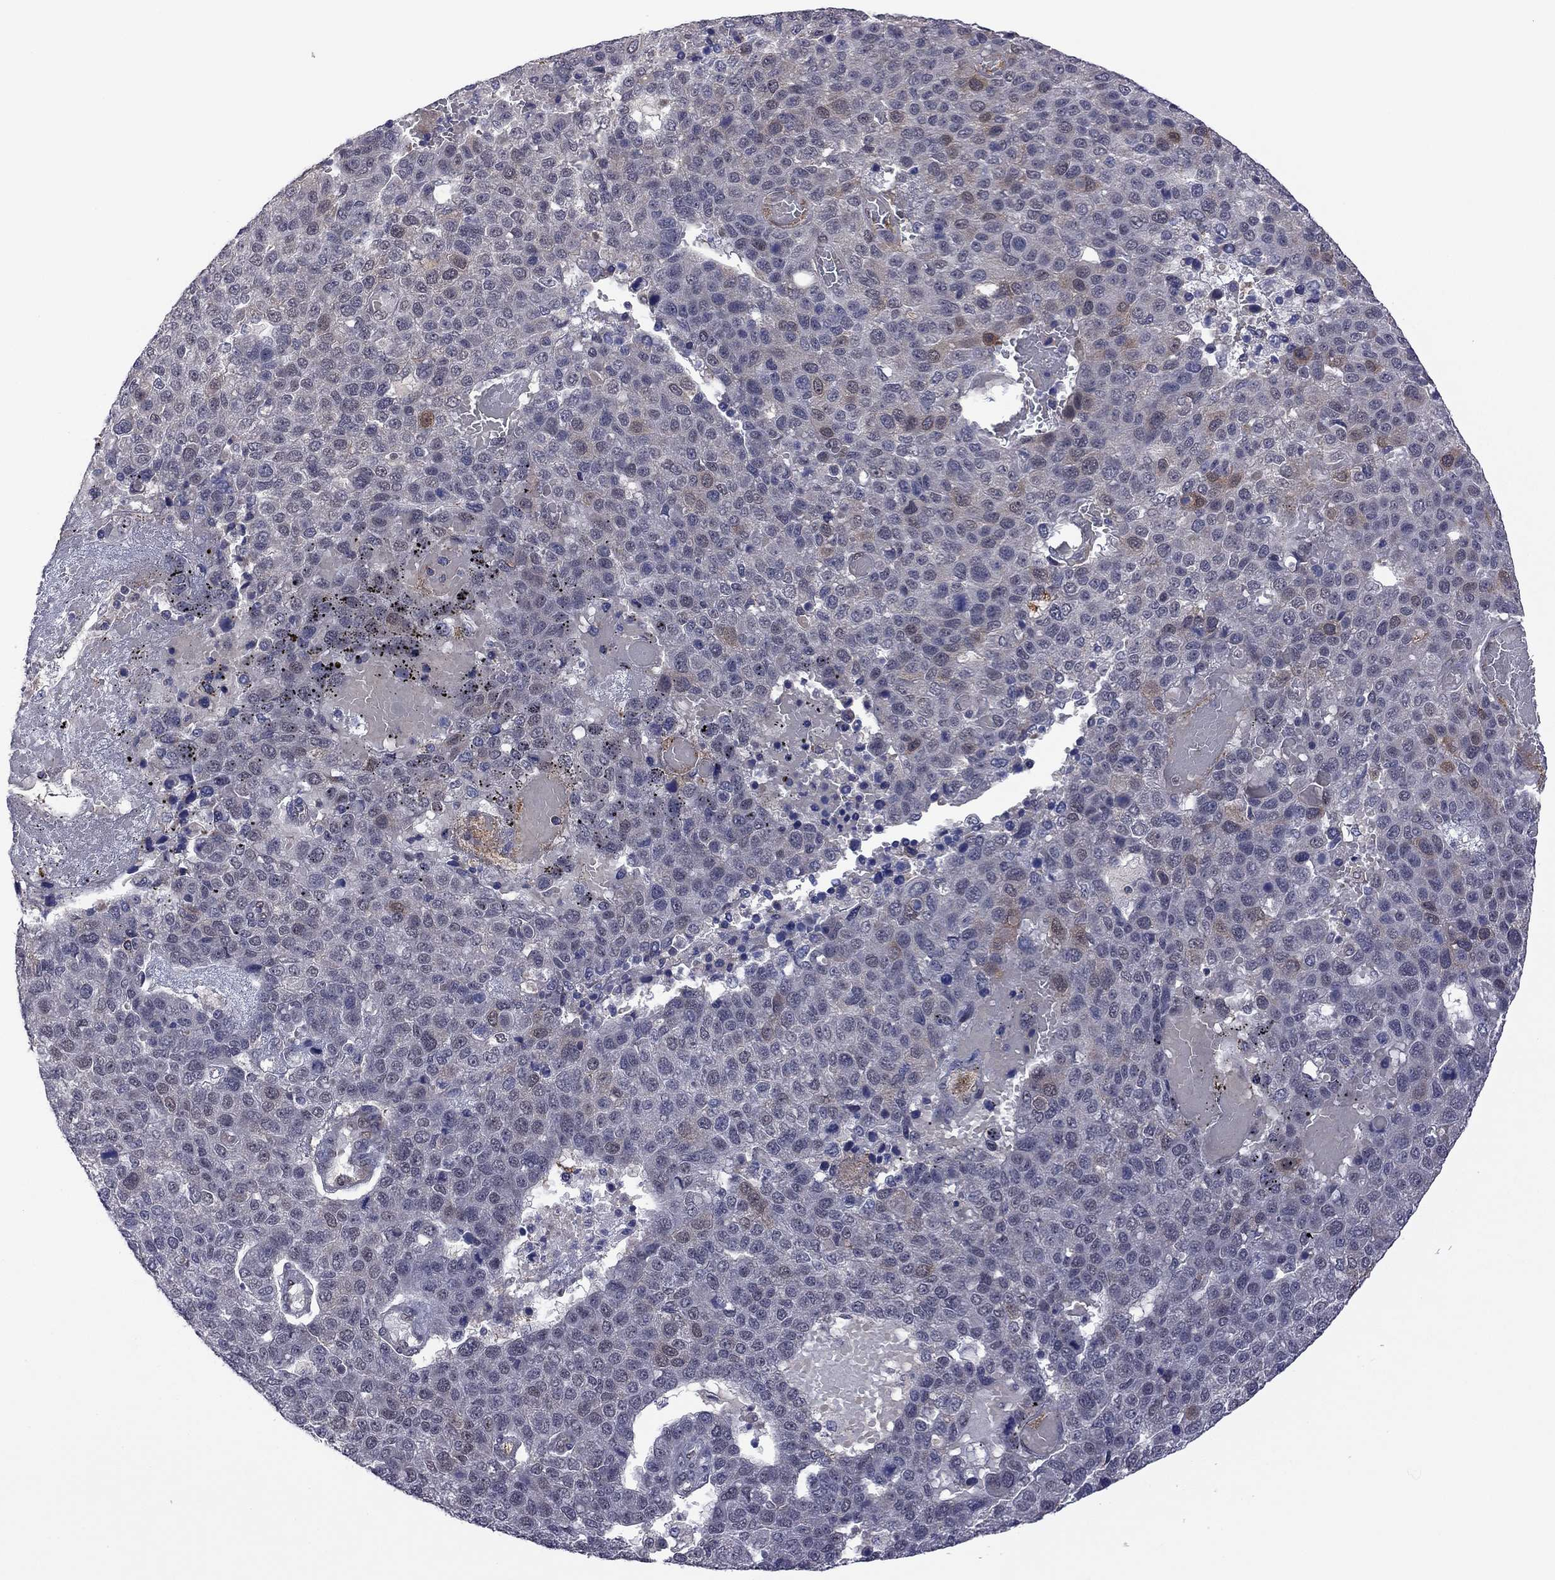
{"staining": {"intensity": "moderate", "quantity": "<25%", "location": "nuclear"}, "tissue": "pancreatic cancer", "cell_type": "Tumor cells", "image_type": "cancer", "snomed": [{"axis": "morphology", "description": "Adenocarcinoma, NOS"}, {"axis": "topography", "description": "Pancreas"}], "caption": "IHC of human pancreatic adenocarcinoma reveals low levels of moderate nuclear positivity in approximately <25% of tumor cells.", "gene": "GPAA1", "patient": {"sex": "female", "age": 61}}